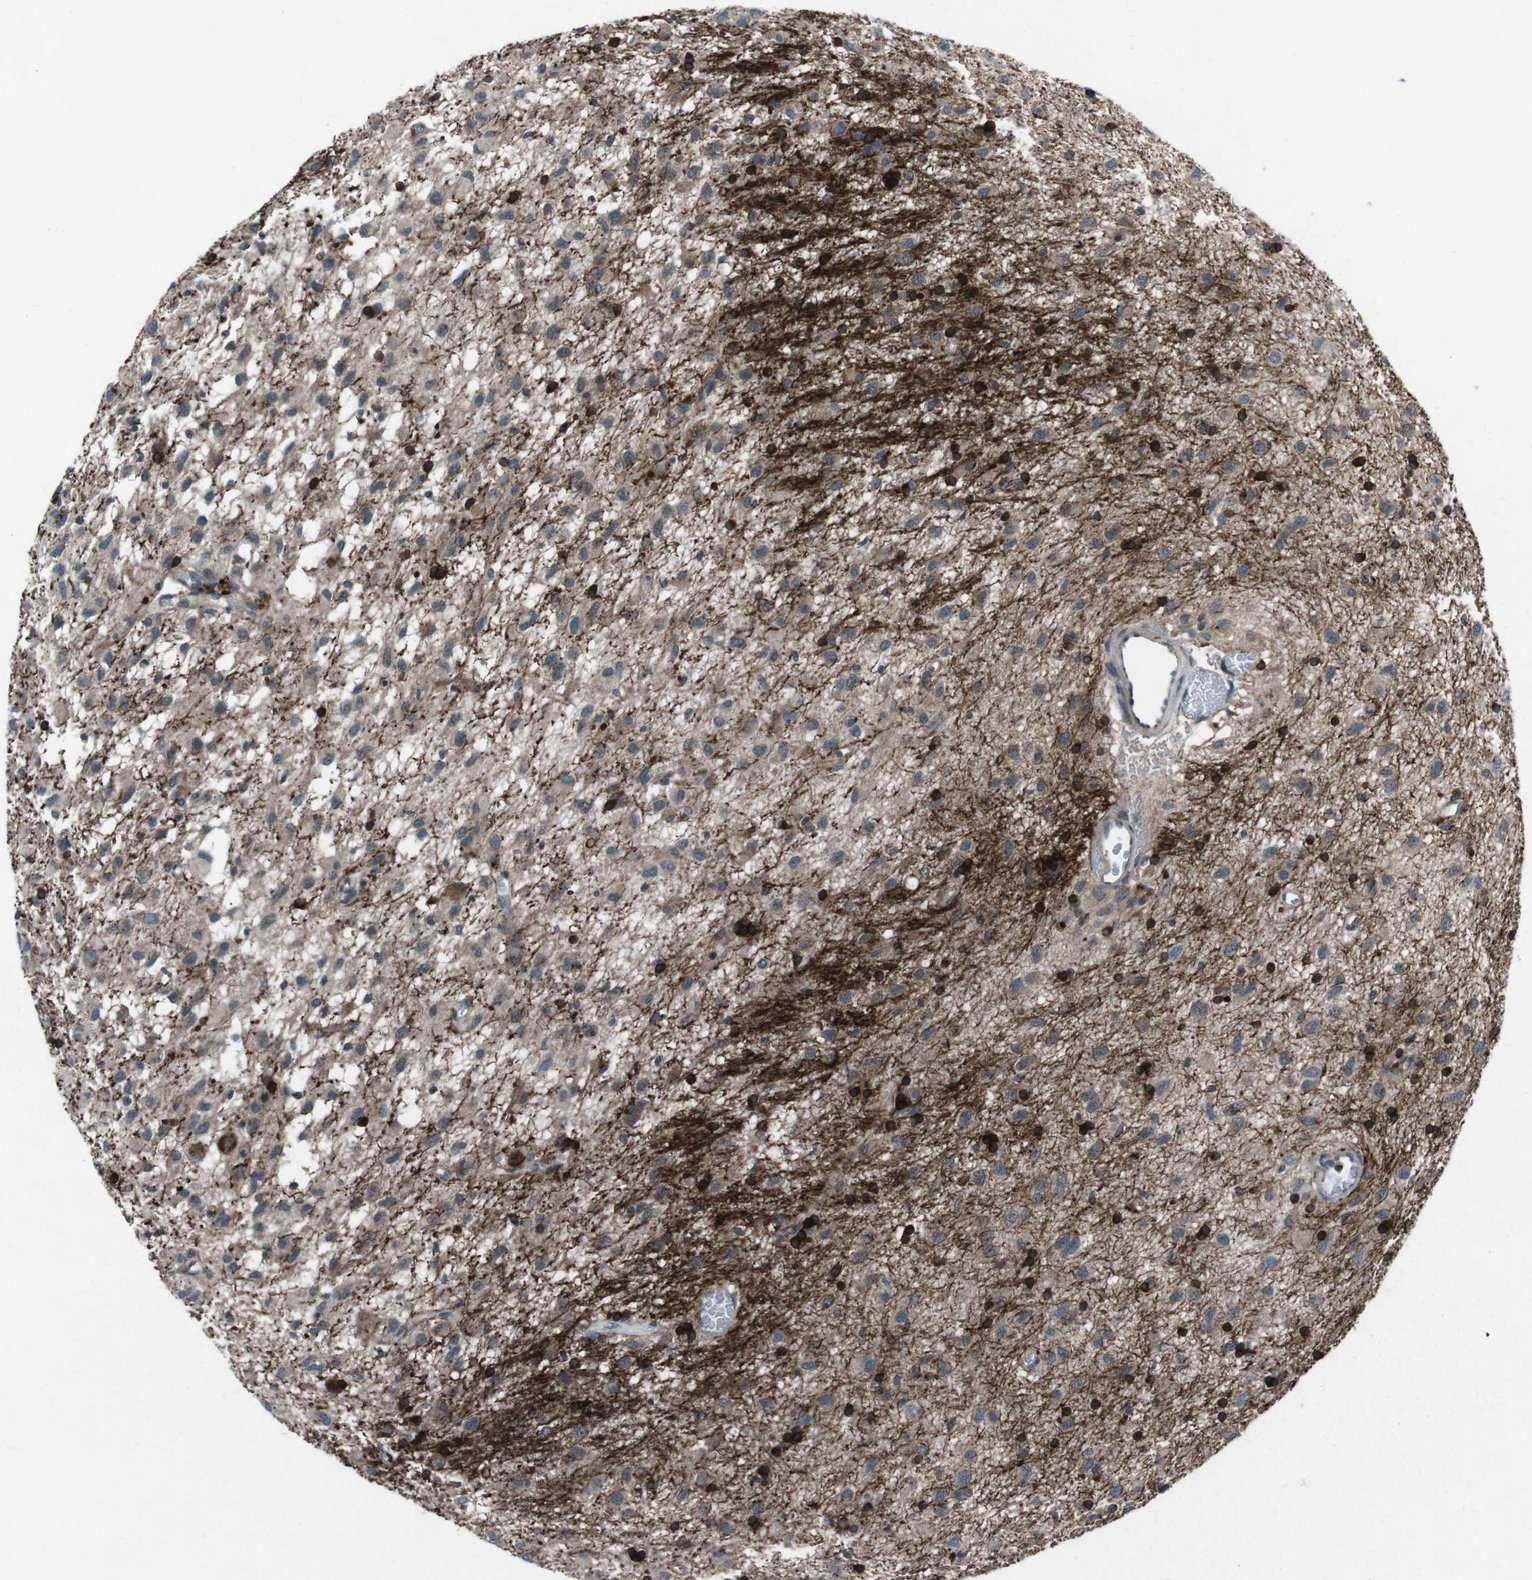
{"staining": {"intensity": "strong", "quantity": "<25%", "location": "cytoplasmic/membranous"}, "tissue": "glioma", "cell_type": "Tumor cells", "image_type": "cancer", "snomed": [{"axis": "morphology", "description": "Glioma, malignant, Low grade"}, {"axis": "topography", "description": "Brain"}], "caption": "Immunohistochemical staining of glioma displays medium levels of strong cytoplasmic/membranous expression in approximately <25% of tumor cells.", "gene": "CDK16", "patient": {"sex": "male", "age": 77}}